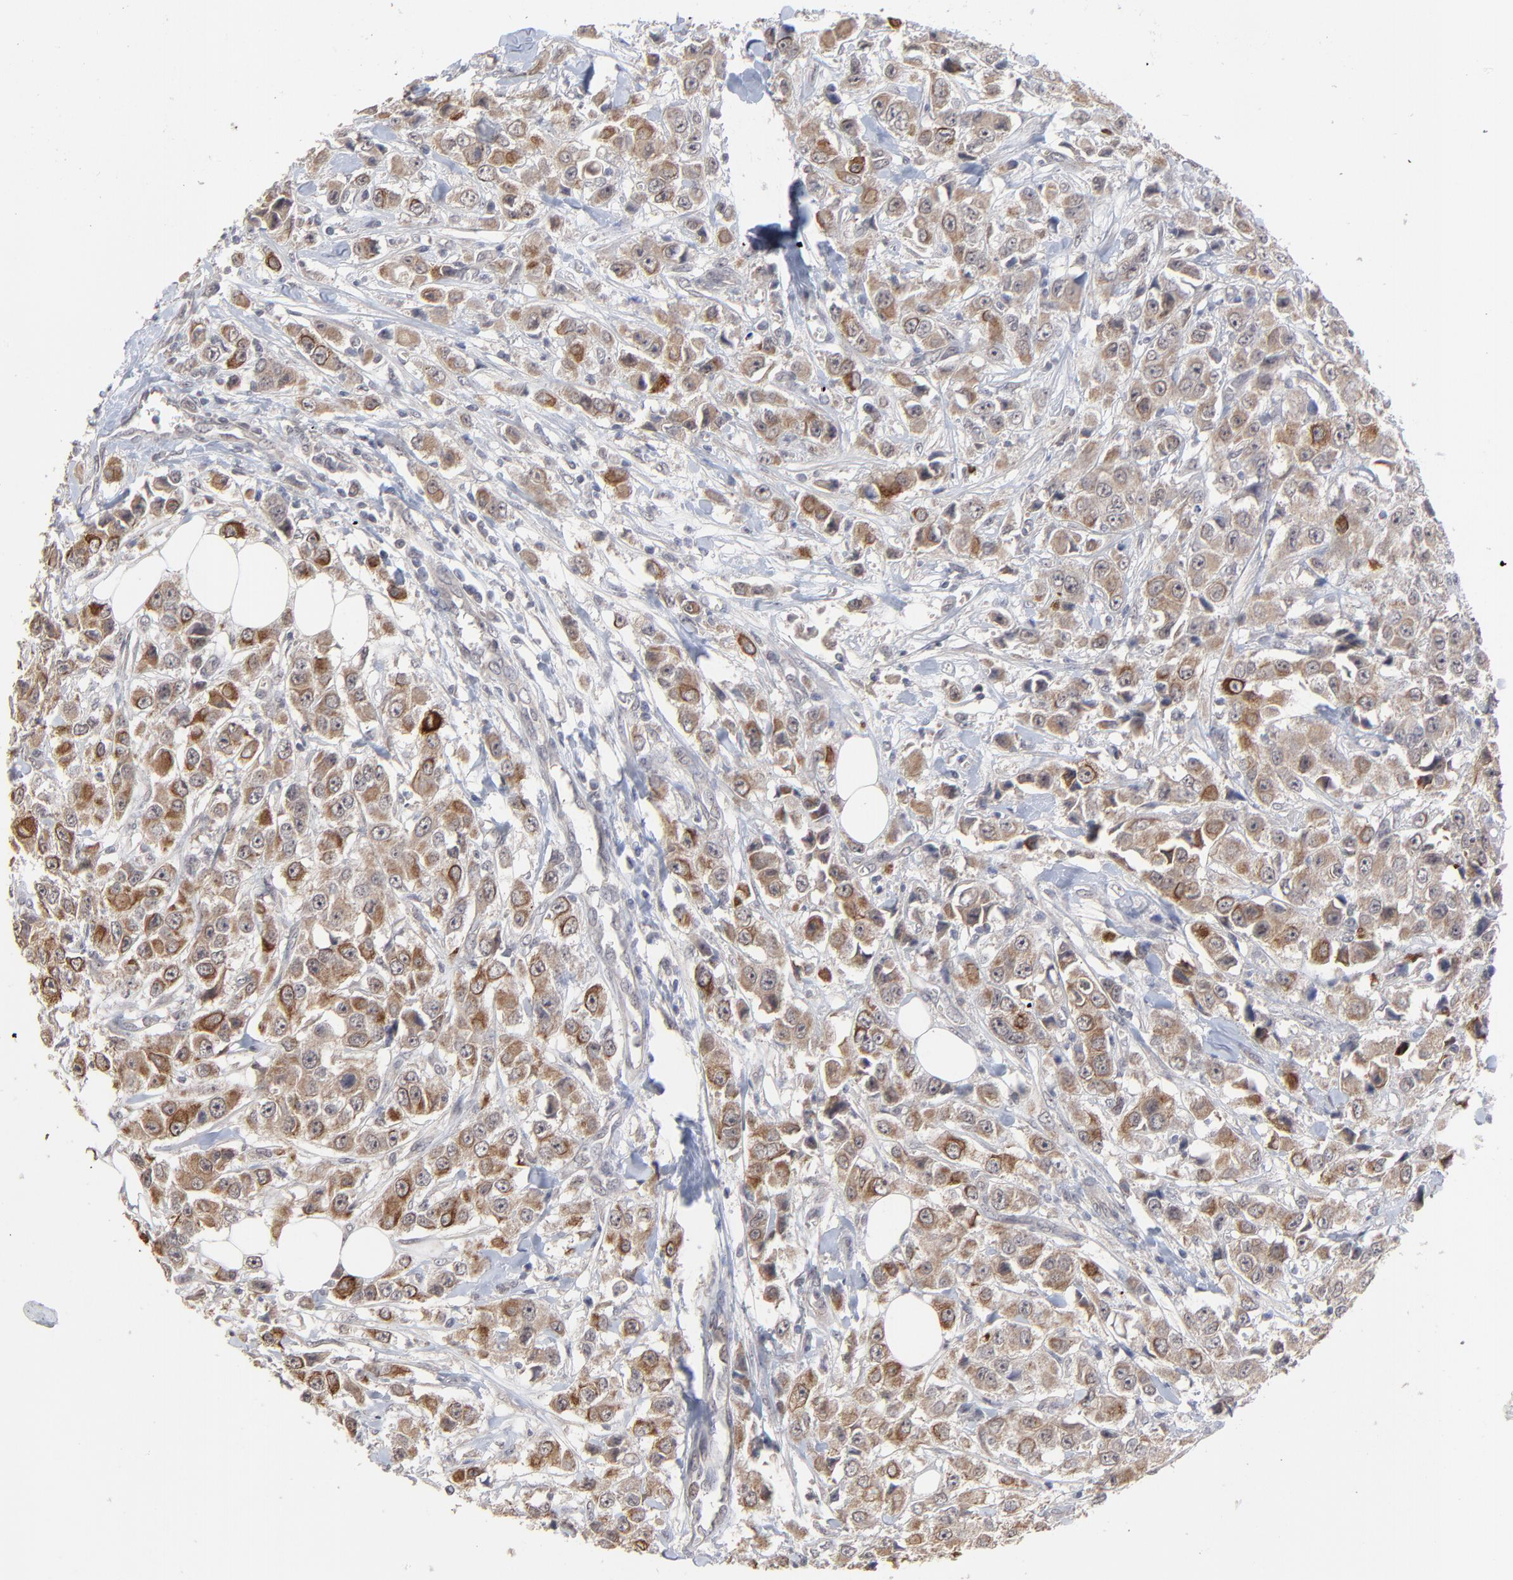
{"staining": {"intensity": "strong", "quantity": "<25%", "location": "cytoplasmic/membranous"}, "tissue": "breast cancer", "cell_type": "Tumor cells", "image_type": "cancer", "snomed": [{"axis": "morphology", "description": "Duct carcinoma"}, {"axis": "topography", "description": "Breast"}], "caption": "Immunohistochemistry (IHC) of breast cancer displays medium levels of strong cytoplasmic/membranous expression in approximately <25% of tumor cells.", "gene": "FAM199X", "patient": {"sex": "female", "age": 58}}